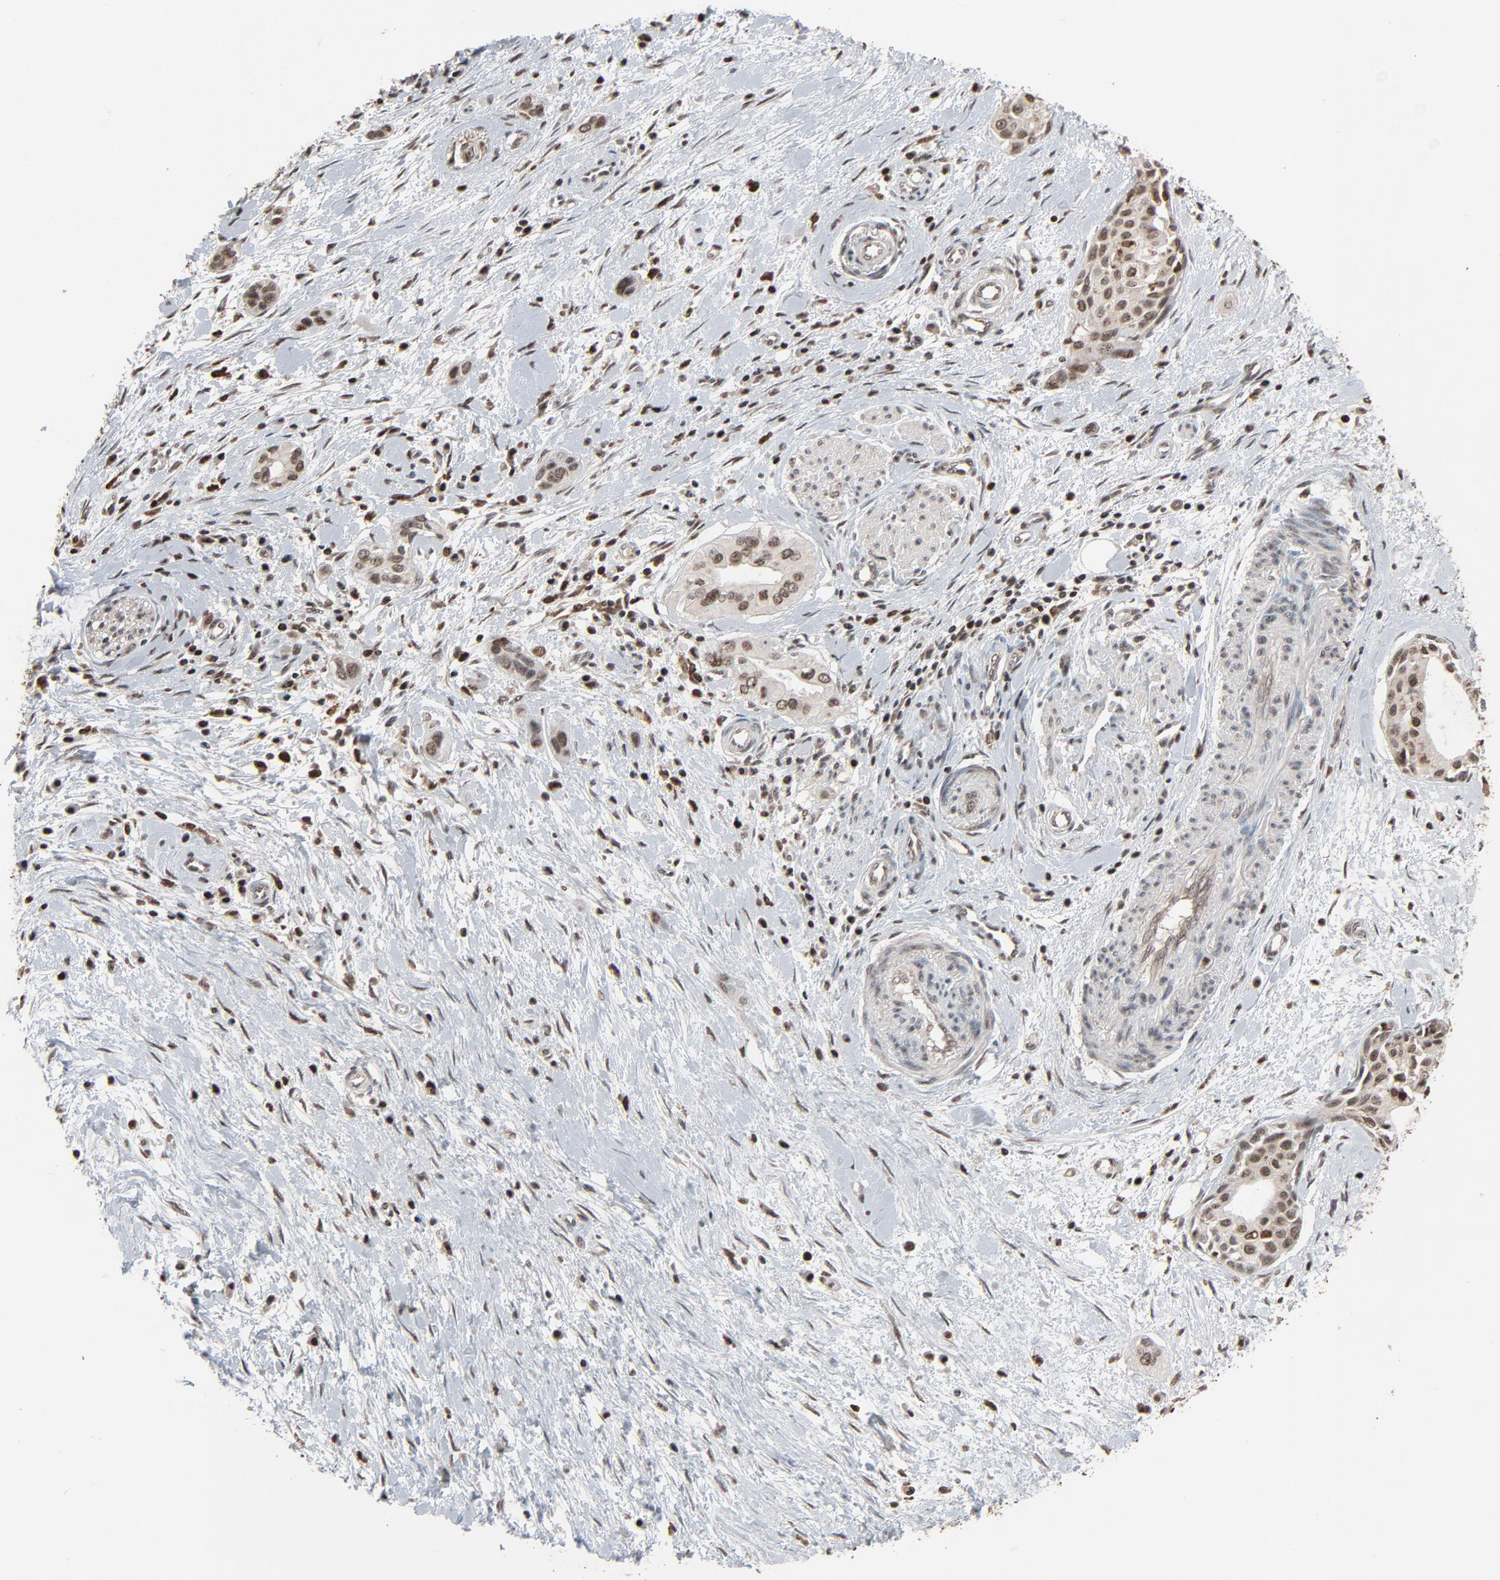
{"staining": {"intensity": "moderate", "quantity": ">75%", "location": "nuclear"}, "tissue": "pancreatic cancer", "cell_type": "Tumor cells", "image_type": "cancer", "snomed": [{"axis": "morphology", "description": "Adenocarcinoma, NOS"}, {"axis": "topography", "description": "Pancreas"}], "caption": "Moderate nuclear staining is present in approximately >75% of tumor cells in pancreatic cancer.", "gene": "RPS6KA3", "patient": {"sex": "female", "age": 60}}